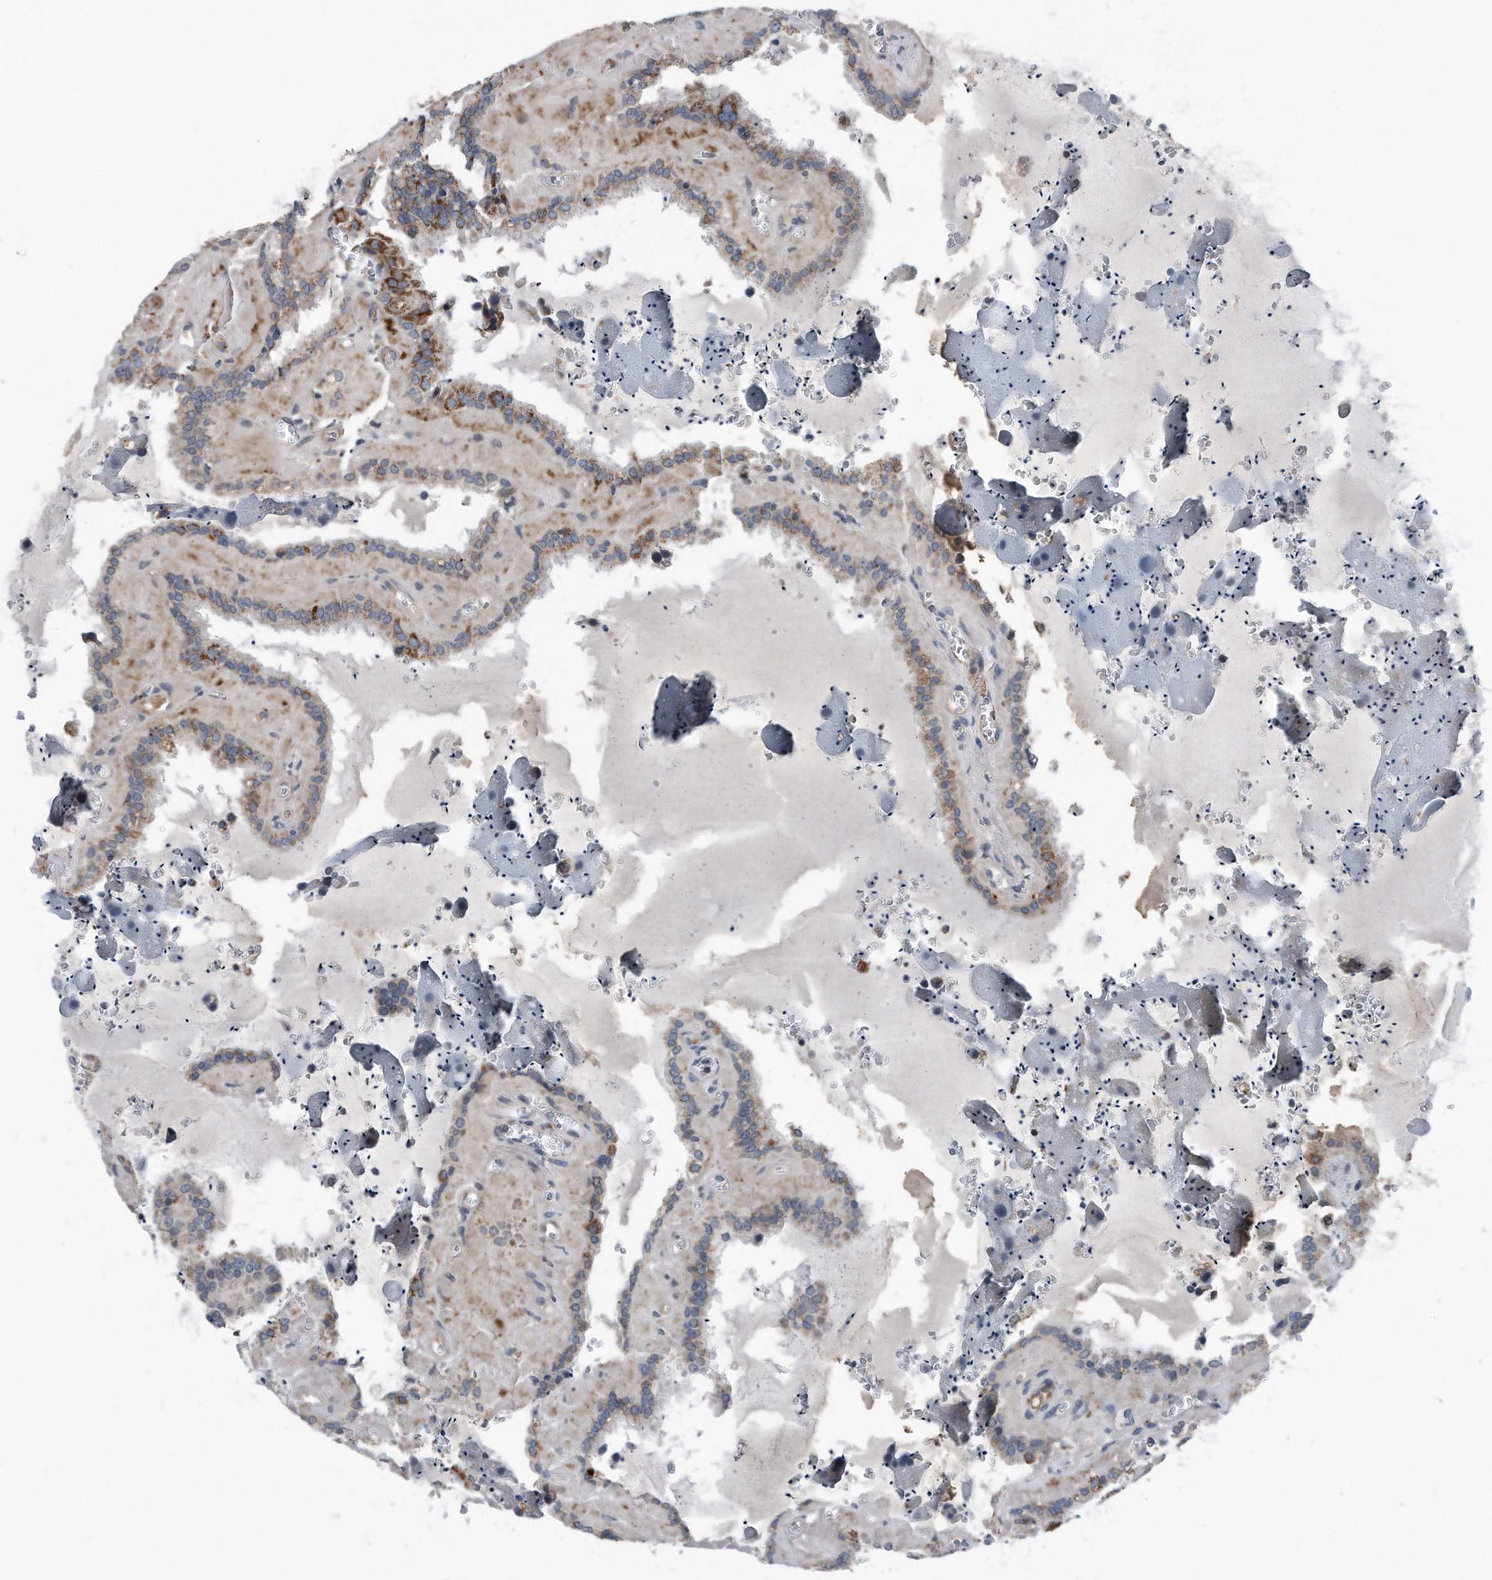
{"staining": {"intensity": "moderate", "quantity": "25%-75%", "location": "cytoplasmic/membranous"}, "tissue": "seminal vesicle", "cell_type": "Glandular cells", "image_type": "normal", "snomed": [{"axis": "morphology", "description": "Normal tissue, NOS"}, {"axis": "topography", "description": "Prostate"}, {"axis": "topography", "description": "Seminal veicle"}], "caption": "DAB (3,3'-diaminobenzidine) immunohistochemical staining of normal seminal vesicle displays moderate cytoplasmic/membranous protein positivity in approximately 25%-75% of glandular cells.", "gene": "DST", "patient": {"sex": "male", "age": 59}}